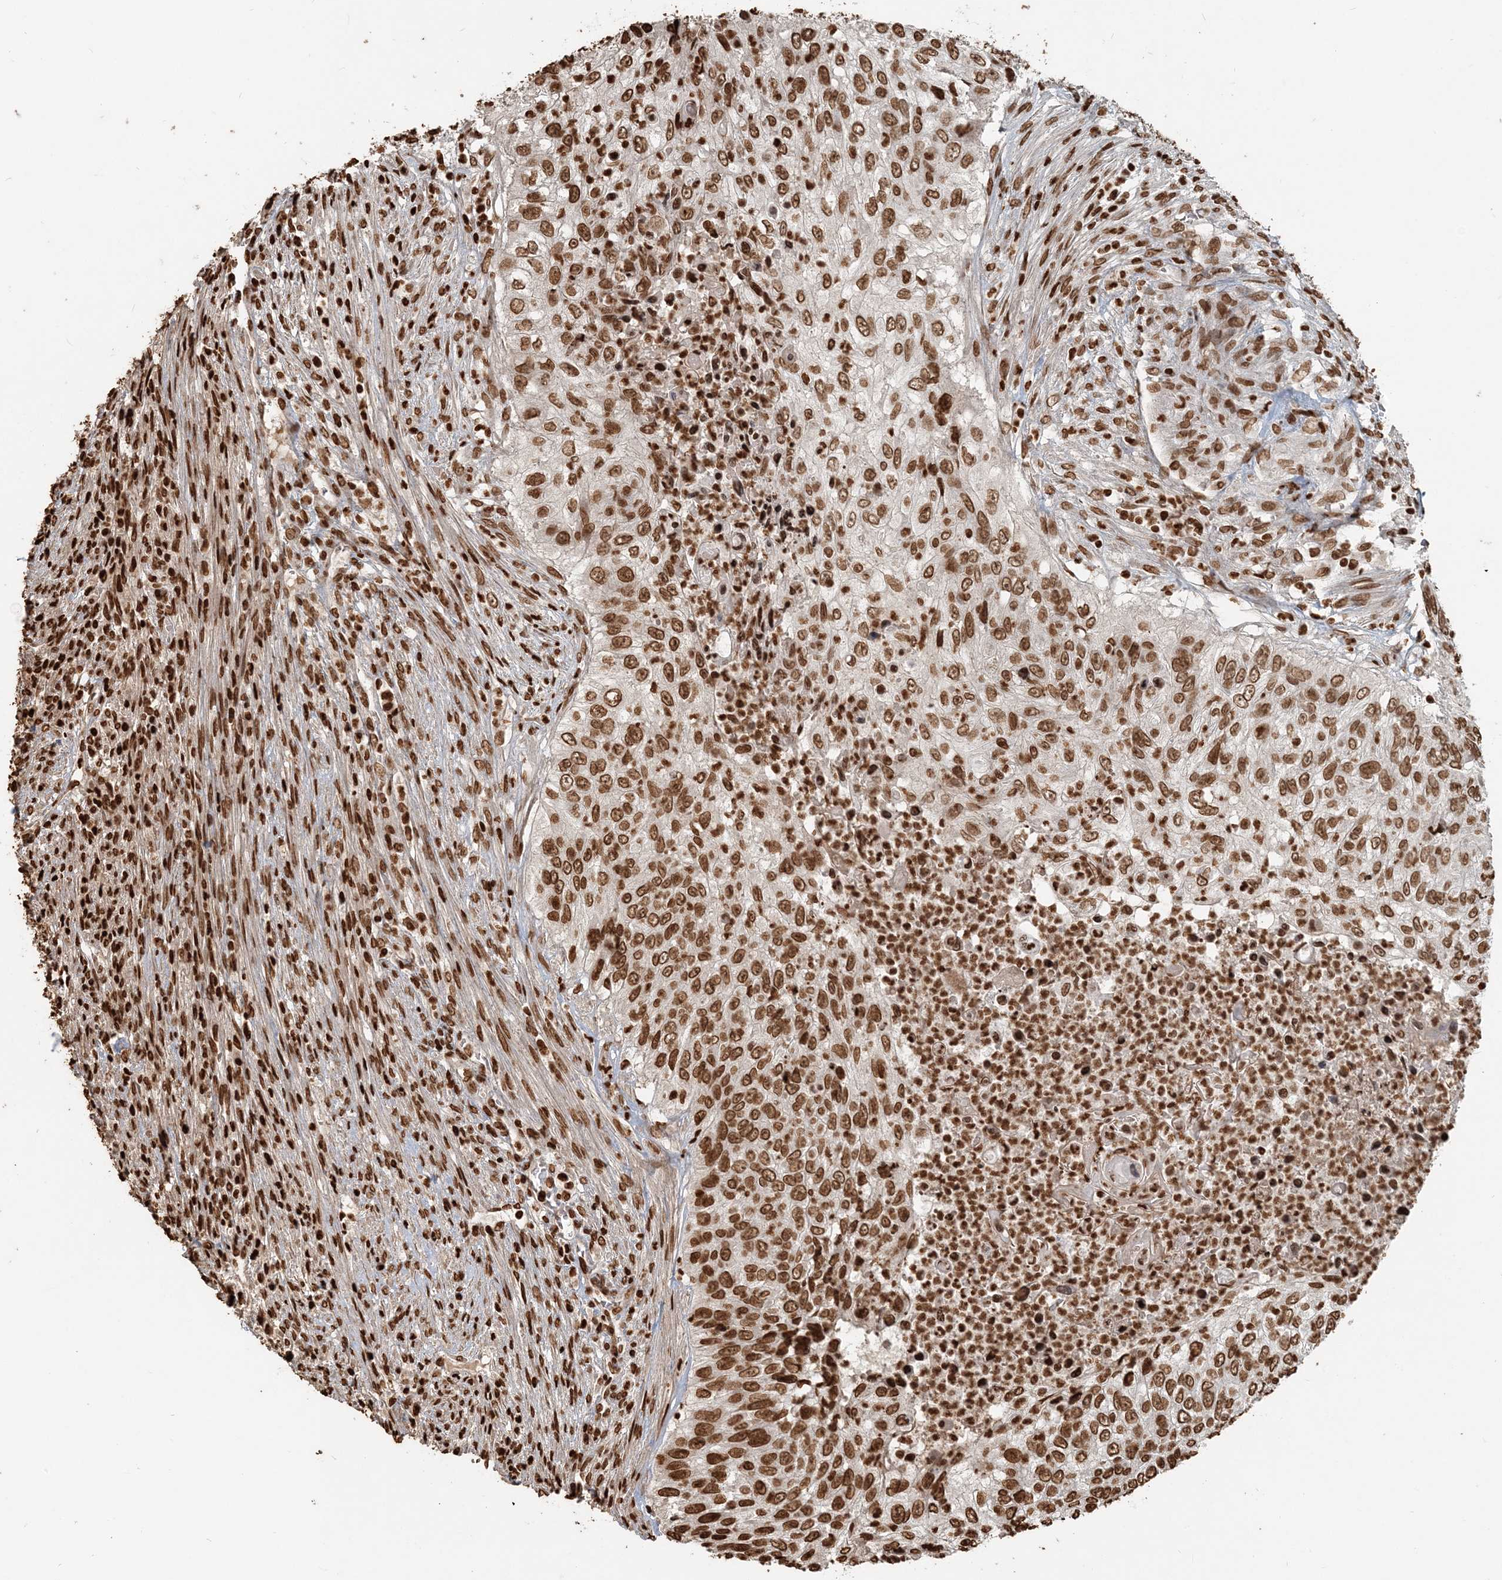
{"staining": {"intensity": "strong", "quantity": ">75%", "location": "nuclear"}, "tissue": "urothelial cancer", "cell_type": "Tumor cells", "image_type": "cancer", "snomed": [{"axis": "morphology", "description": "Urothelial carcinoma, High grade"}, {"axis": "topography", "description": "Urinary bladder"}], "caption": "Immunohistochemical staining of high-grade urothelial carcinoma demonstrates strong nuclear protein staining in approximately >75% of tumor cells. (brown staining indicates protein expression, while blue staining denotes nuclei).", "gene": "H3-3B", "patient": {"sex": "female", "age": 60}}